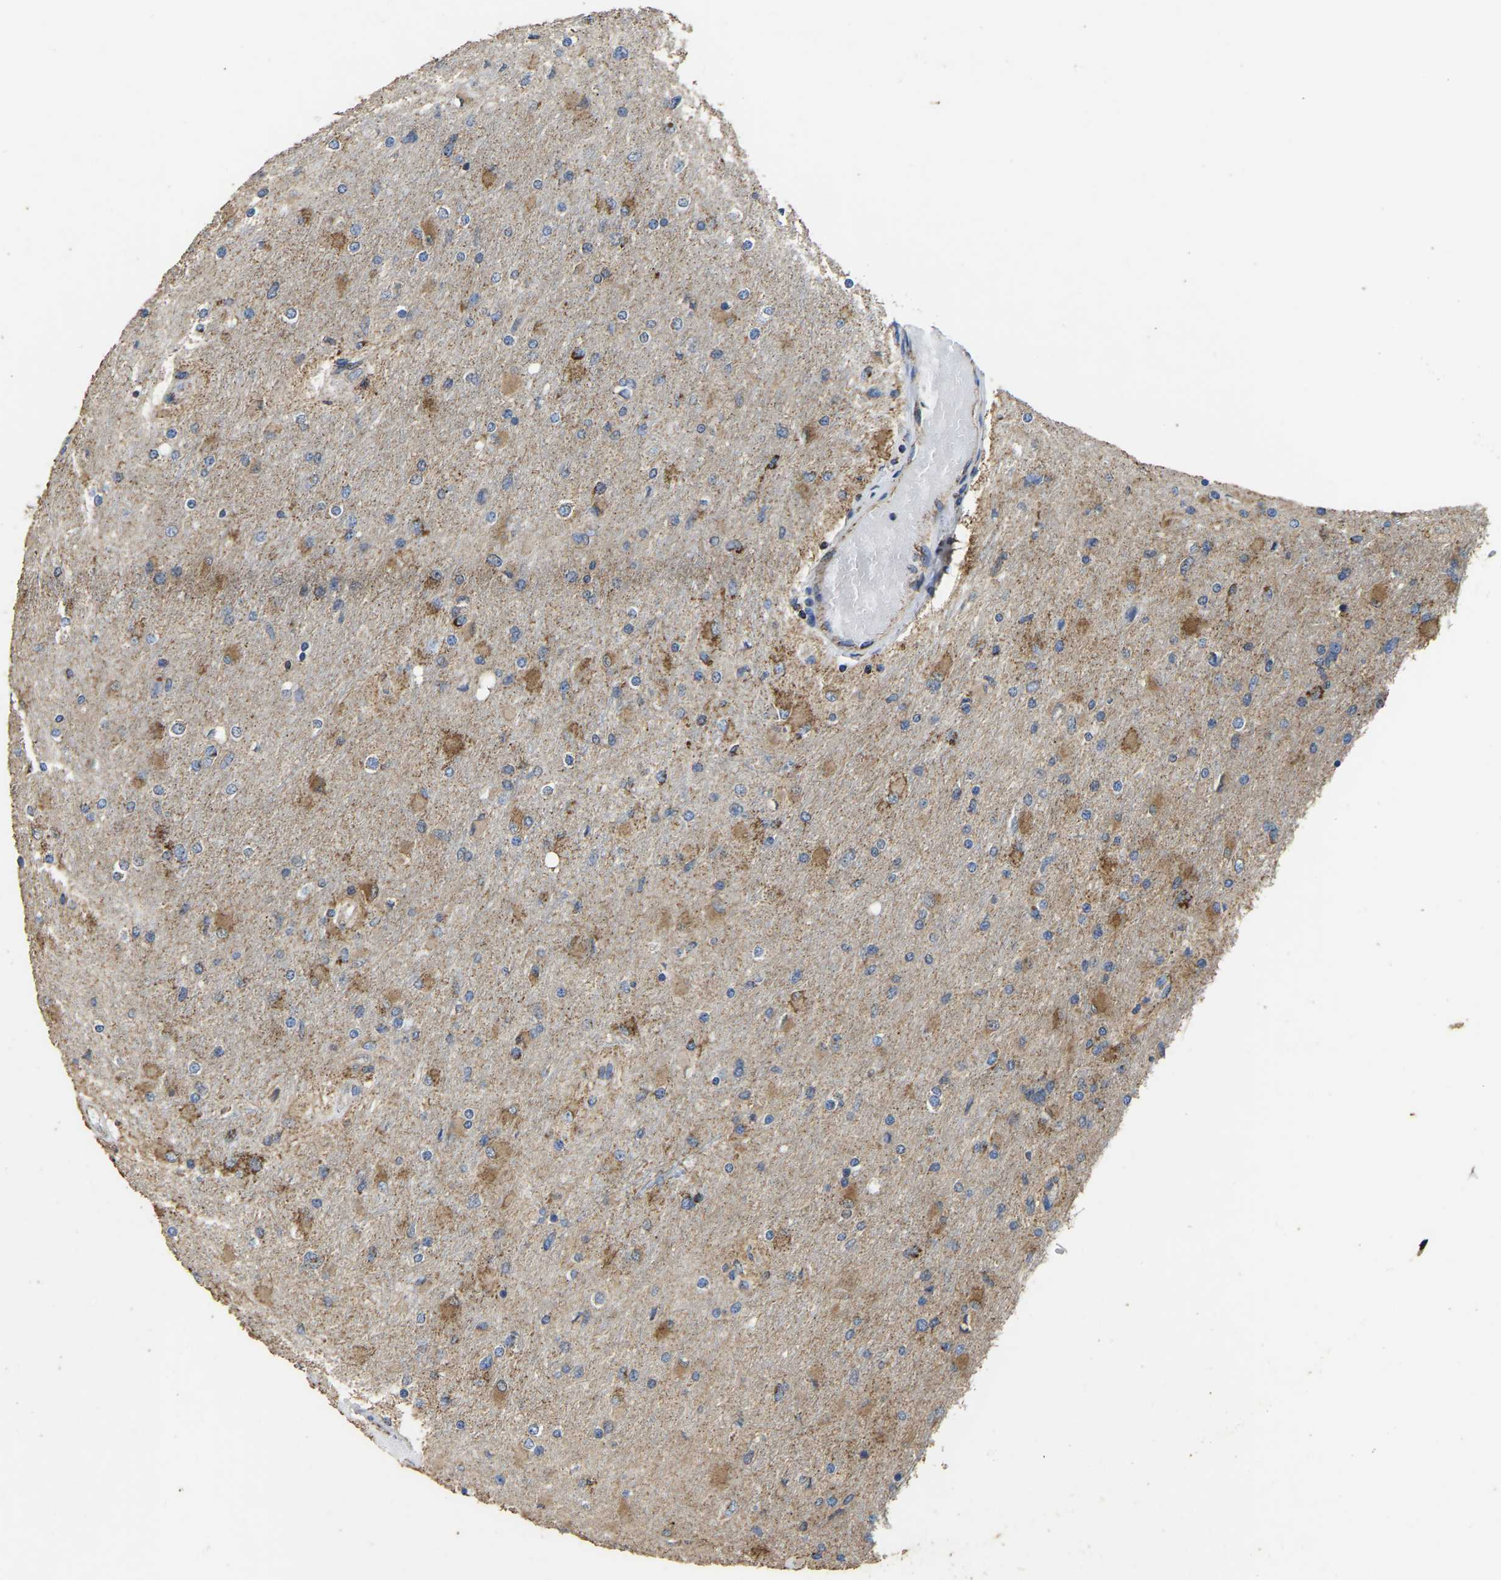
{"staining": {"intensity": "moderate", "quantity": ">75%", "location": "cytoplasmic/membranous"}, "tissue": "glioma", "cell_type": "Tumor cells", "image_type": "cancer", "snomed": [{"axis": "morphology", "description": "Glioma, malignant, High grade"}, {"axis": "topography", "description": "Cerebral cortex"}], "caption": "Brown immunohistochemical staining in human glioma displays moderate cytoplasmic/membranous positivity in about >75% of tumor cells.", "gene": "ETFA", "patient": {"sex": "female", "age": 36}}